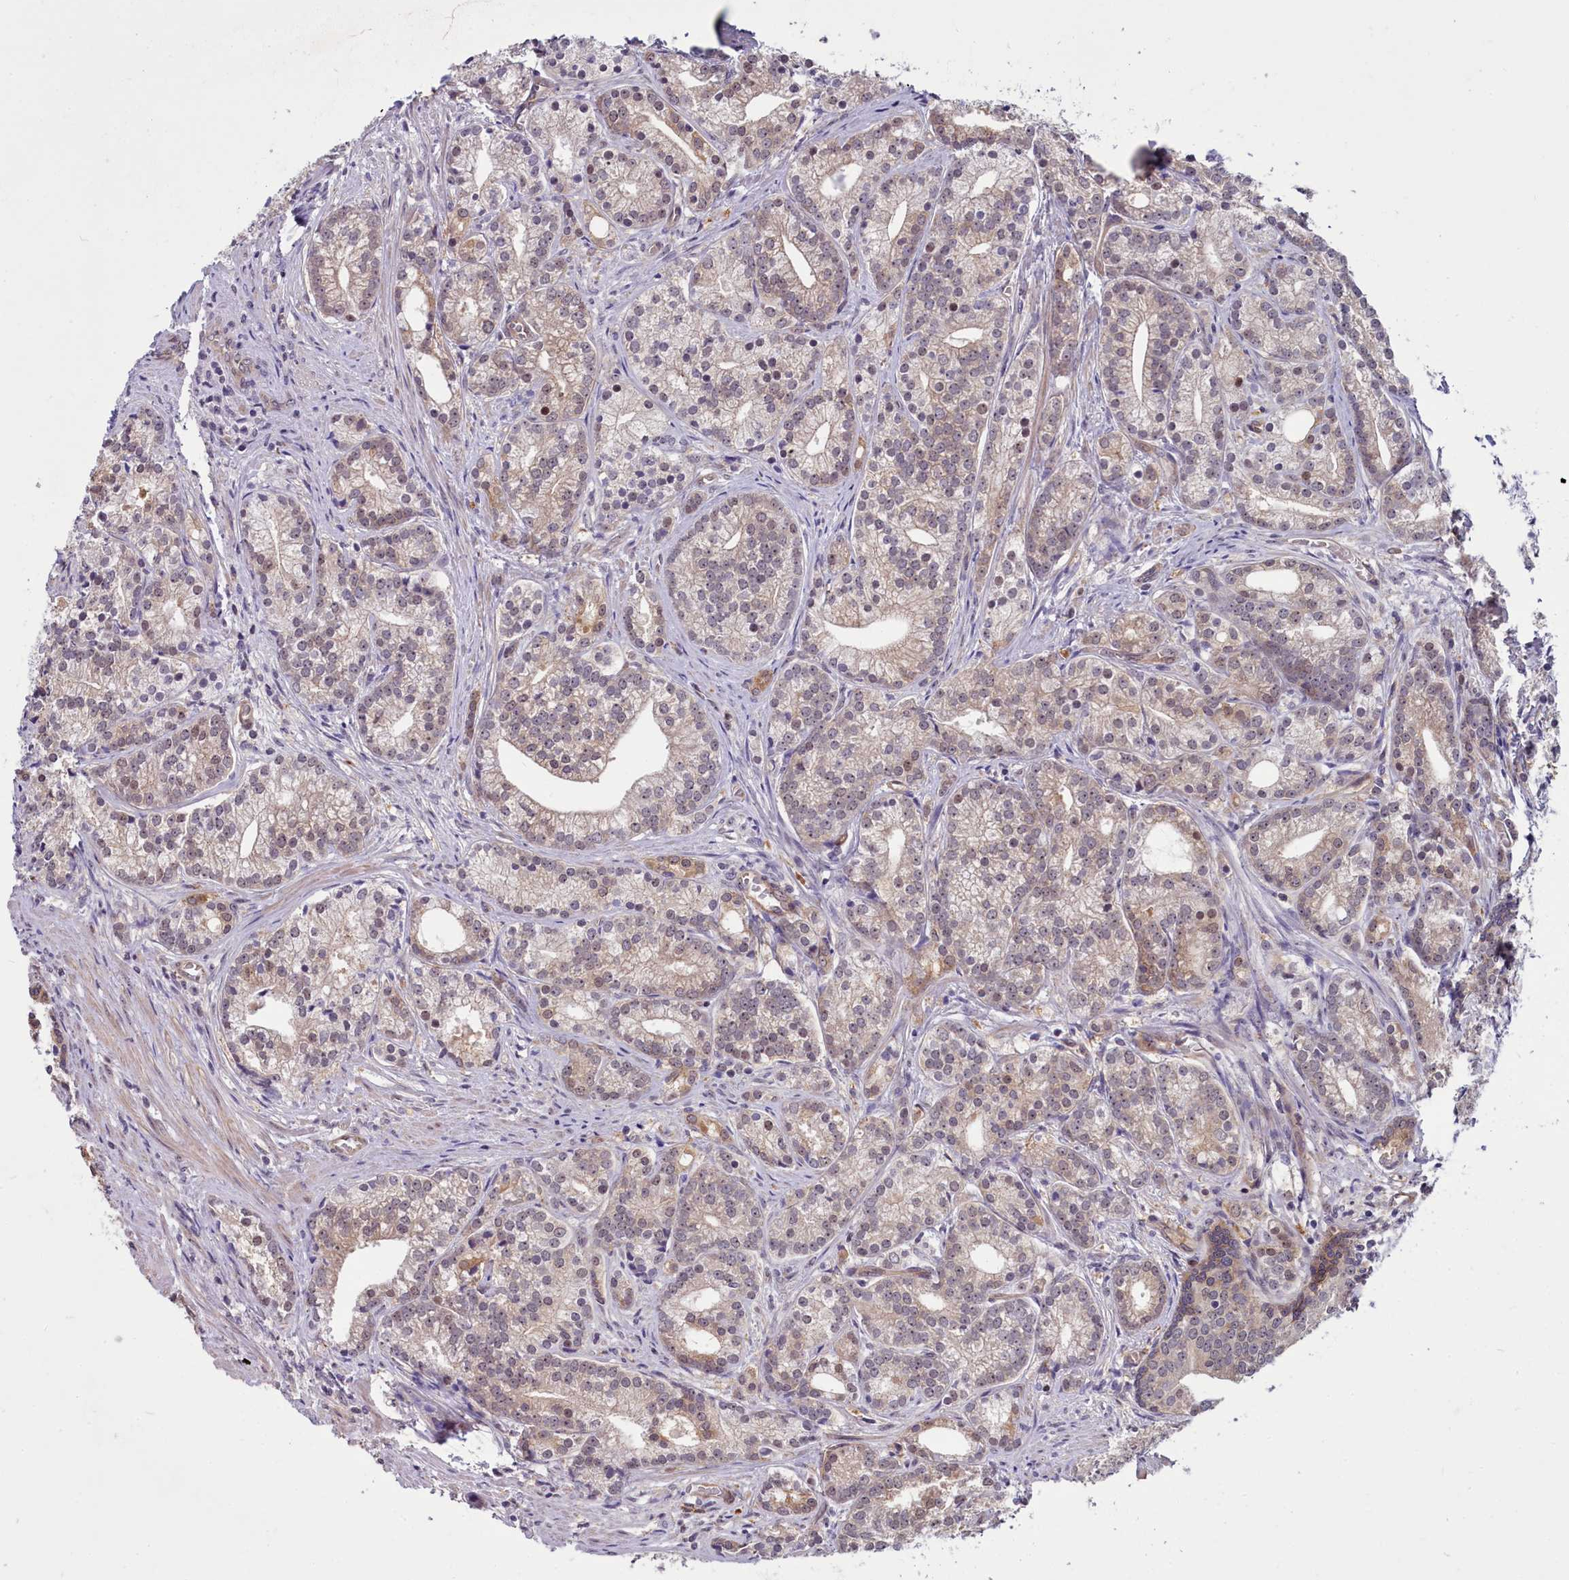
{"staining": {"intensity": "weak", "quantity": "25%-75%", "location": "cytoplasmic/membranous"}, "tissue": "prostate cancer", "cell_type": "Tumor cells", "image_type": "cancer", "snomed": [{"axis": "morphology", "description": "Adenocarcinoma, Low grade"}, {"axis": "topography", "description": "Prostate"}], "caption": "The image demonstrates immunohistochemical staining of prostate cancer. There is weak cytoplasmic/membranous positivity is present in about 25%-75% of tumor cells.", "gene": "BCAR1", "patient": {"sex": "male", "age": 71}}